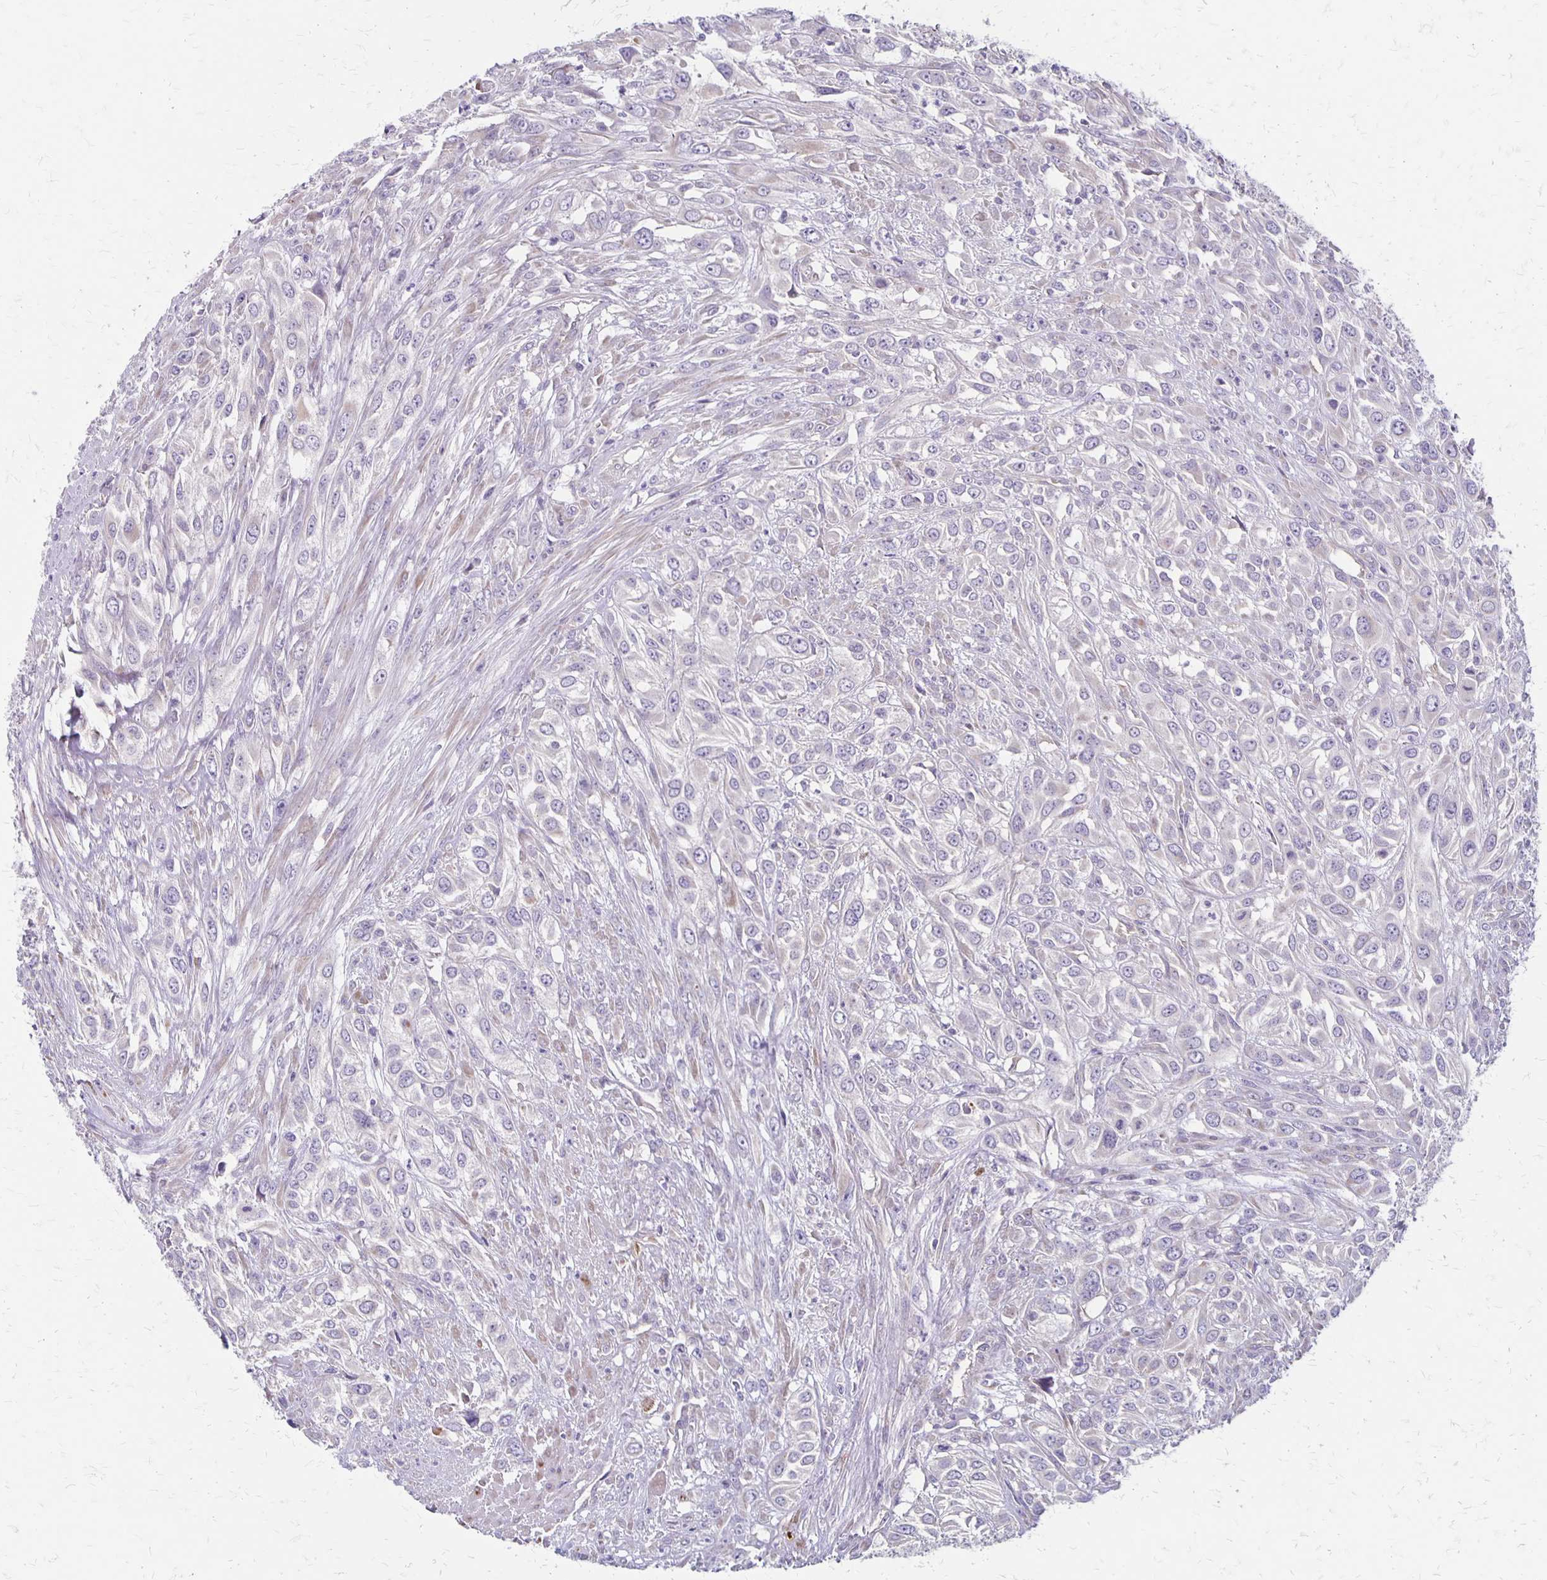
{"staining": {"intensity": "negative", "quantity": "none", "location": "none"}, "tissue": "urothelial cancer", "cell_type": "Tumor cells", "image_type": "cancer", "snomed": [{"axis": "morphology", "description": "Urothelial carcinoma, High grade"}, {"axis": "topography", "description": "Urinary bladder"}], "caption": "This micrograph is of high-grade urothelial carcinoma stained with immunohistochemistry to label a protein in brown with the nuclei are counter-stained blue. There is no positivity in tumor cells. (Brightfield microscopy of DAB (3,3'-diaminobenzidine) IHC at high magnification).", "gene": "HOMER1", "patient": {"sex": "male", "age": 67}}